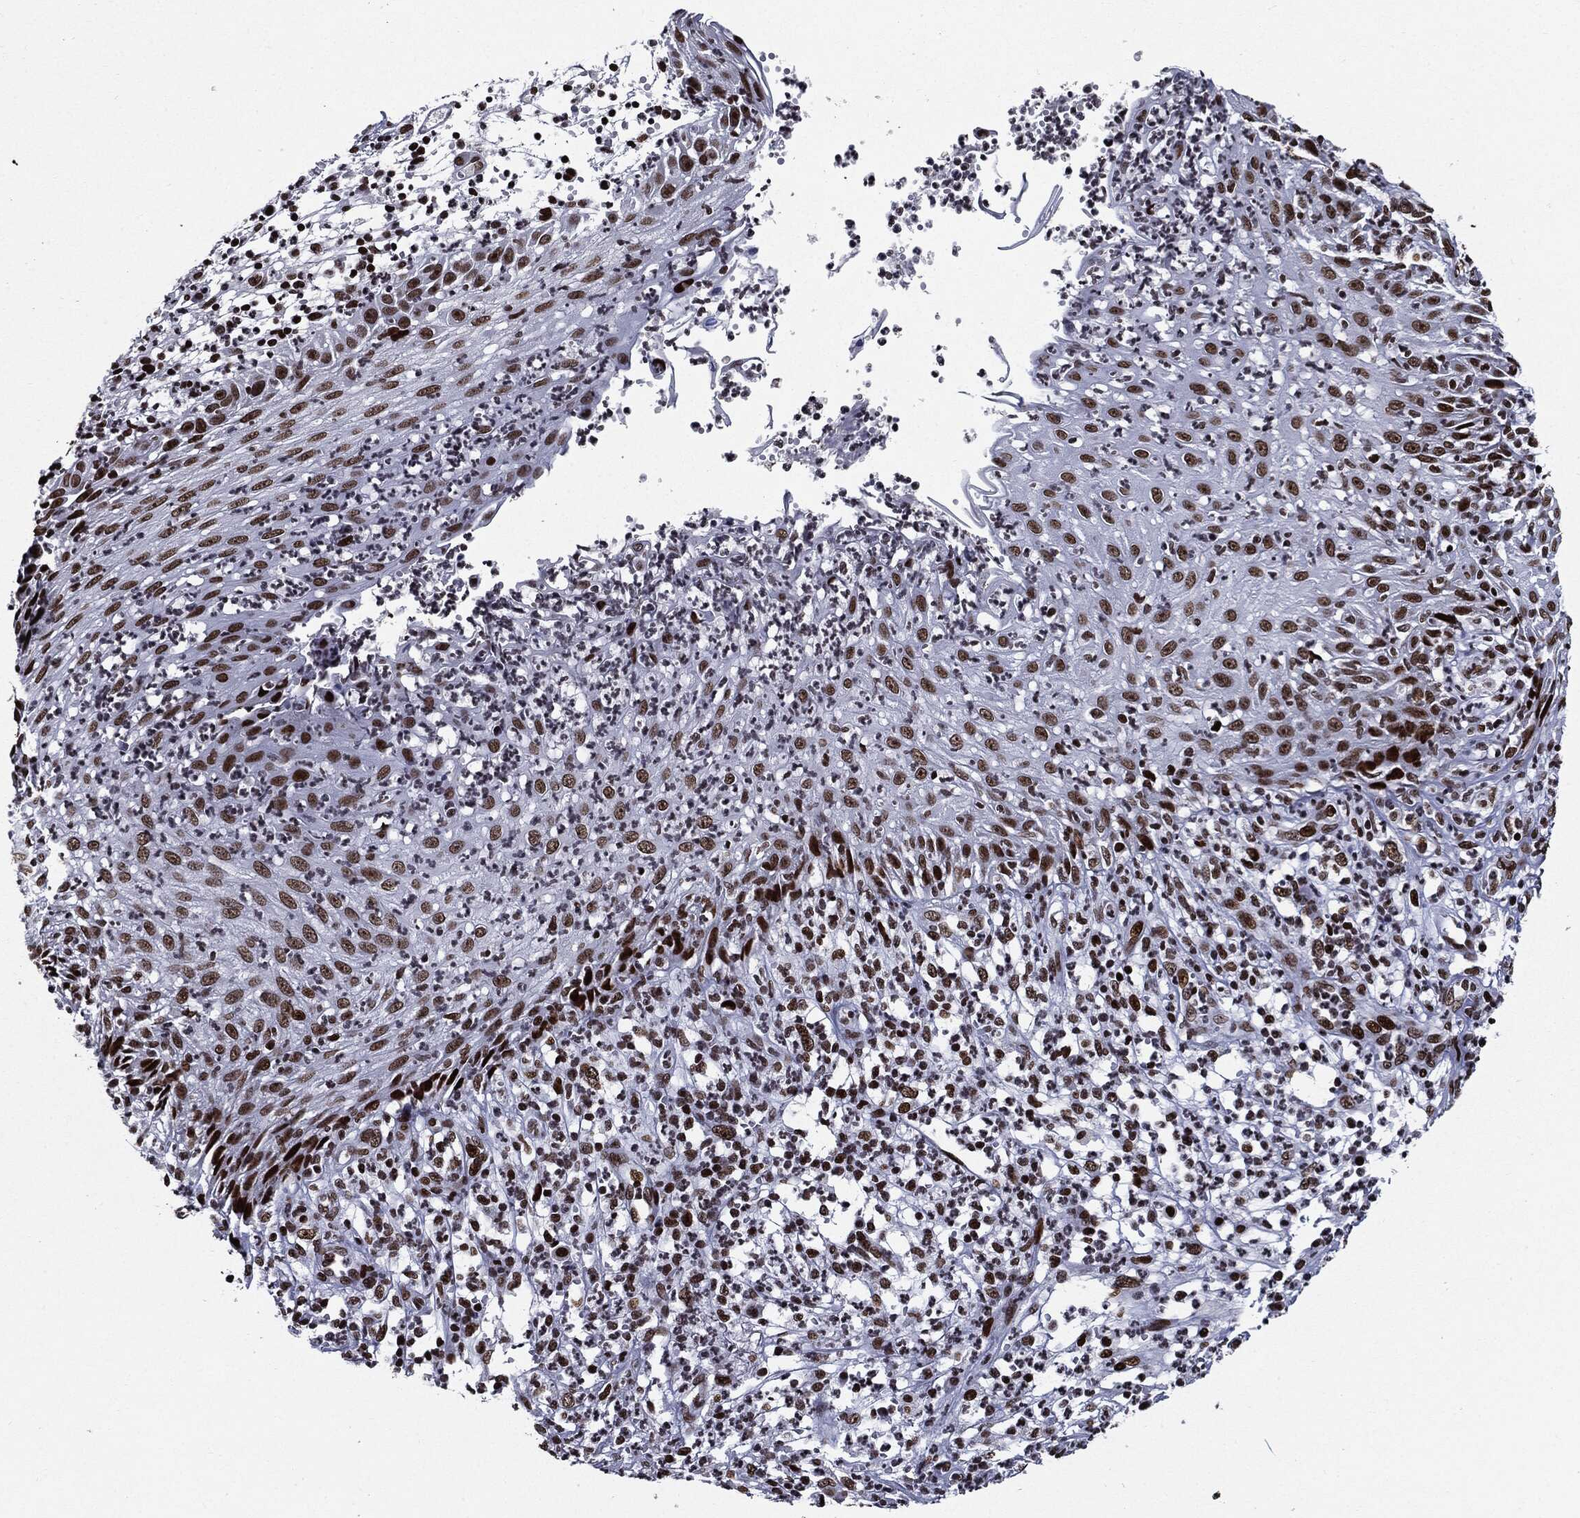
{"staining": {"intensity": "moderate", "quantity": ">75%", "location": "nuclear"}, "tissue": "skin cancer", "cell_type": "Tumor cells", "image_type": "cancer", "snomed": [{"axis": "morphology", "description": "Normal tissue, NOS"}, {"axis": "morphology", "description": "Squamous cell carcinoma, NOS"}, {"axis": "topography", "description": "Skin"}], "caption": "There is medium levels of moderate nuclear expression in tumor cells of skin cancer, as demonstrated by immunohistochemical staining (brown color).", "gene": "ZFP91", "patient": {"sex": "male", "age": 79}}